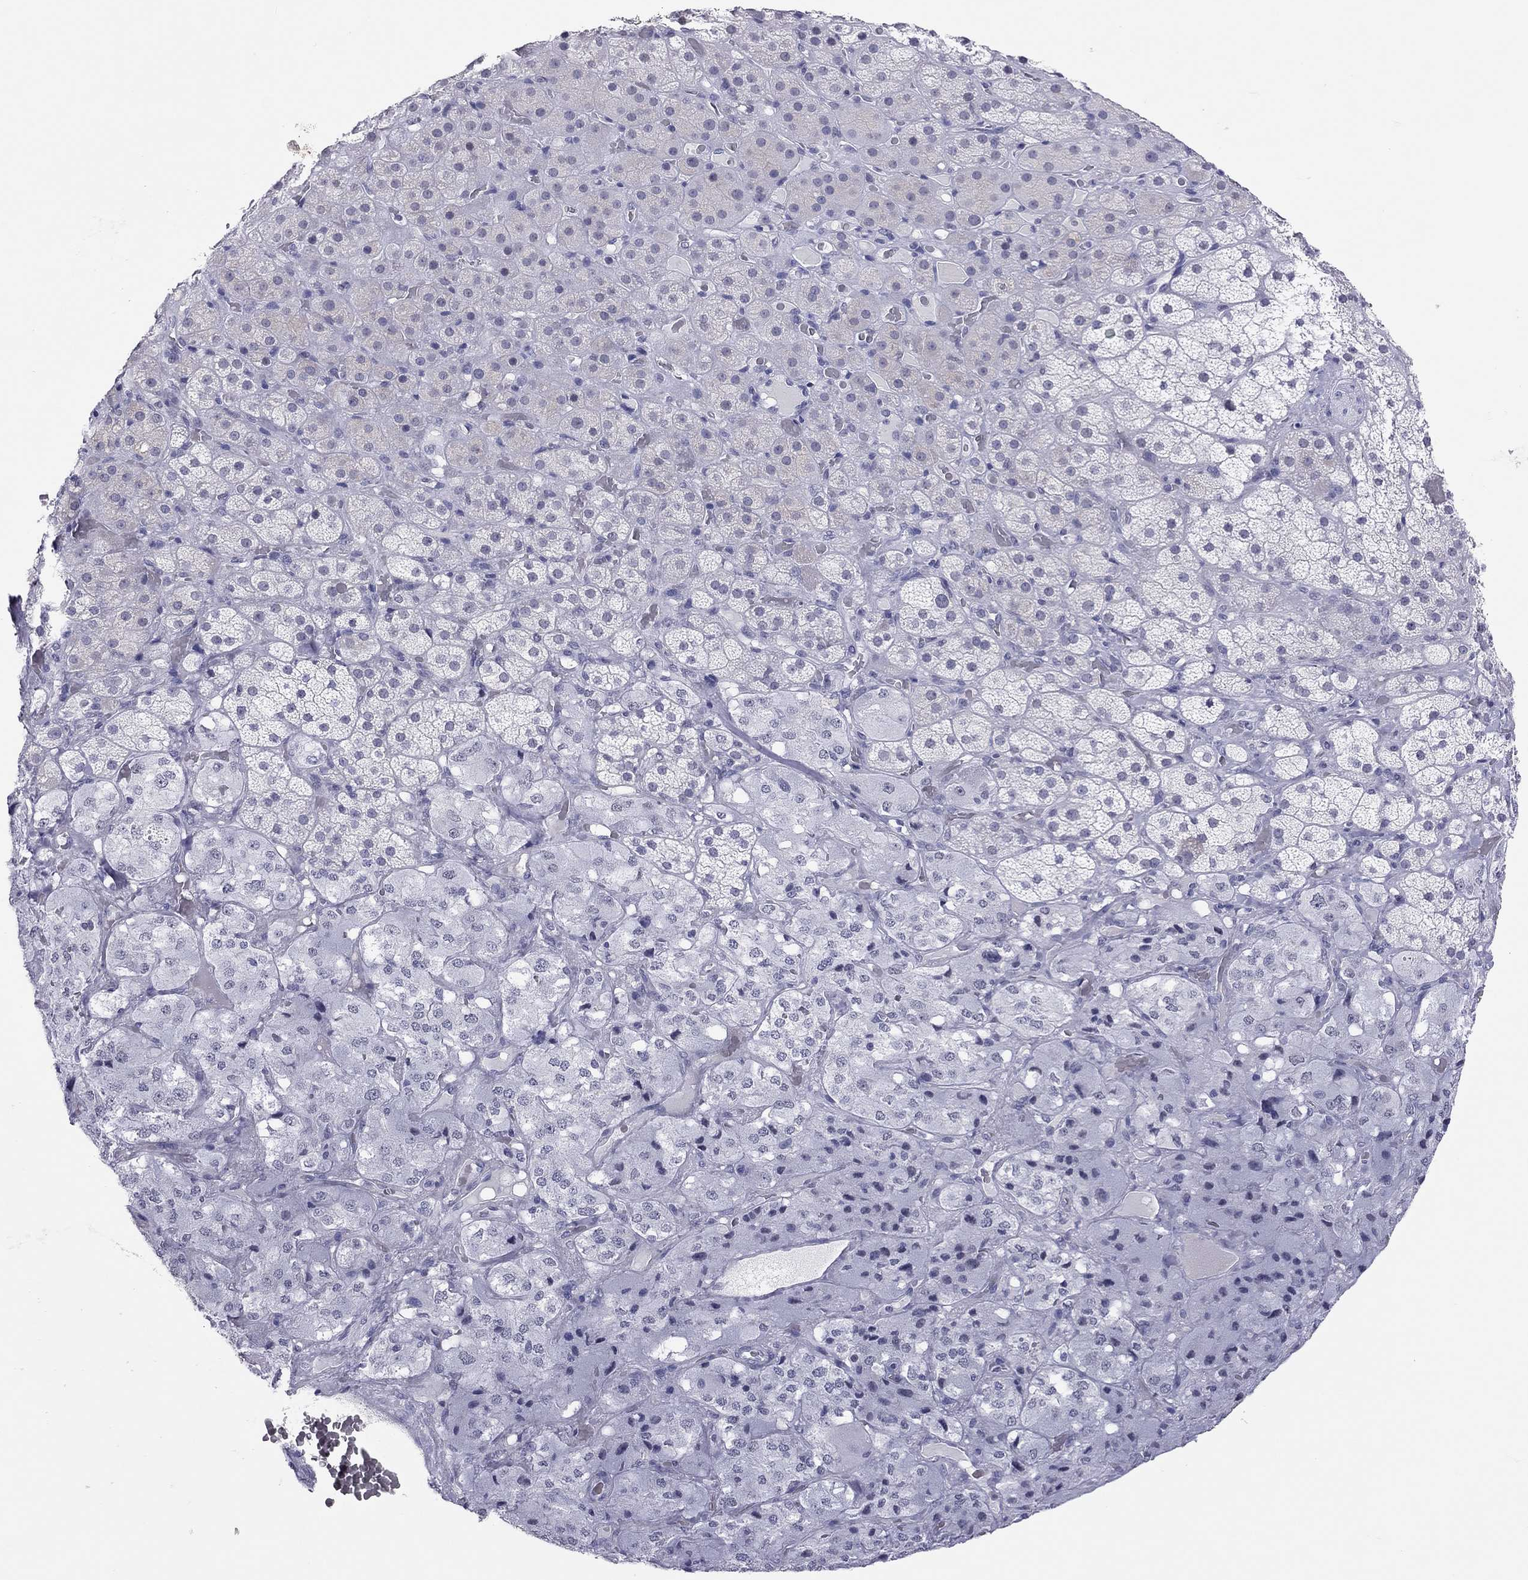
{"staining": {"intensity": "negative", "quantity": "none", "location": "none"}, "tissue": "adrenal gland", "cell_type": "Glandular cells", "image_type": "normal", "snomed": [{"axis": "morphology", "description": "Normal tissue, NOS"}, {"axis": "topography", "description": "Adrenal gland"}], "caption": "This is an immunohistochemistry histopathology image of normal adrenal gland. There is no staining in glandular cells.", "gene": "JHY", "patient": {"sex": "male", "age": 57}}